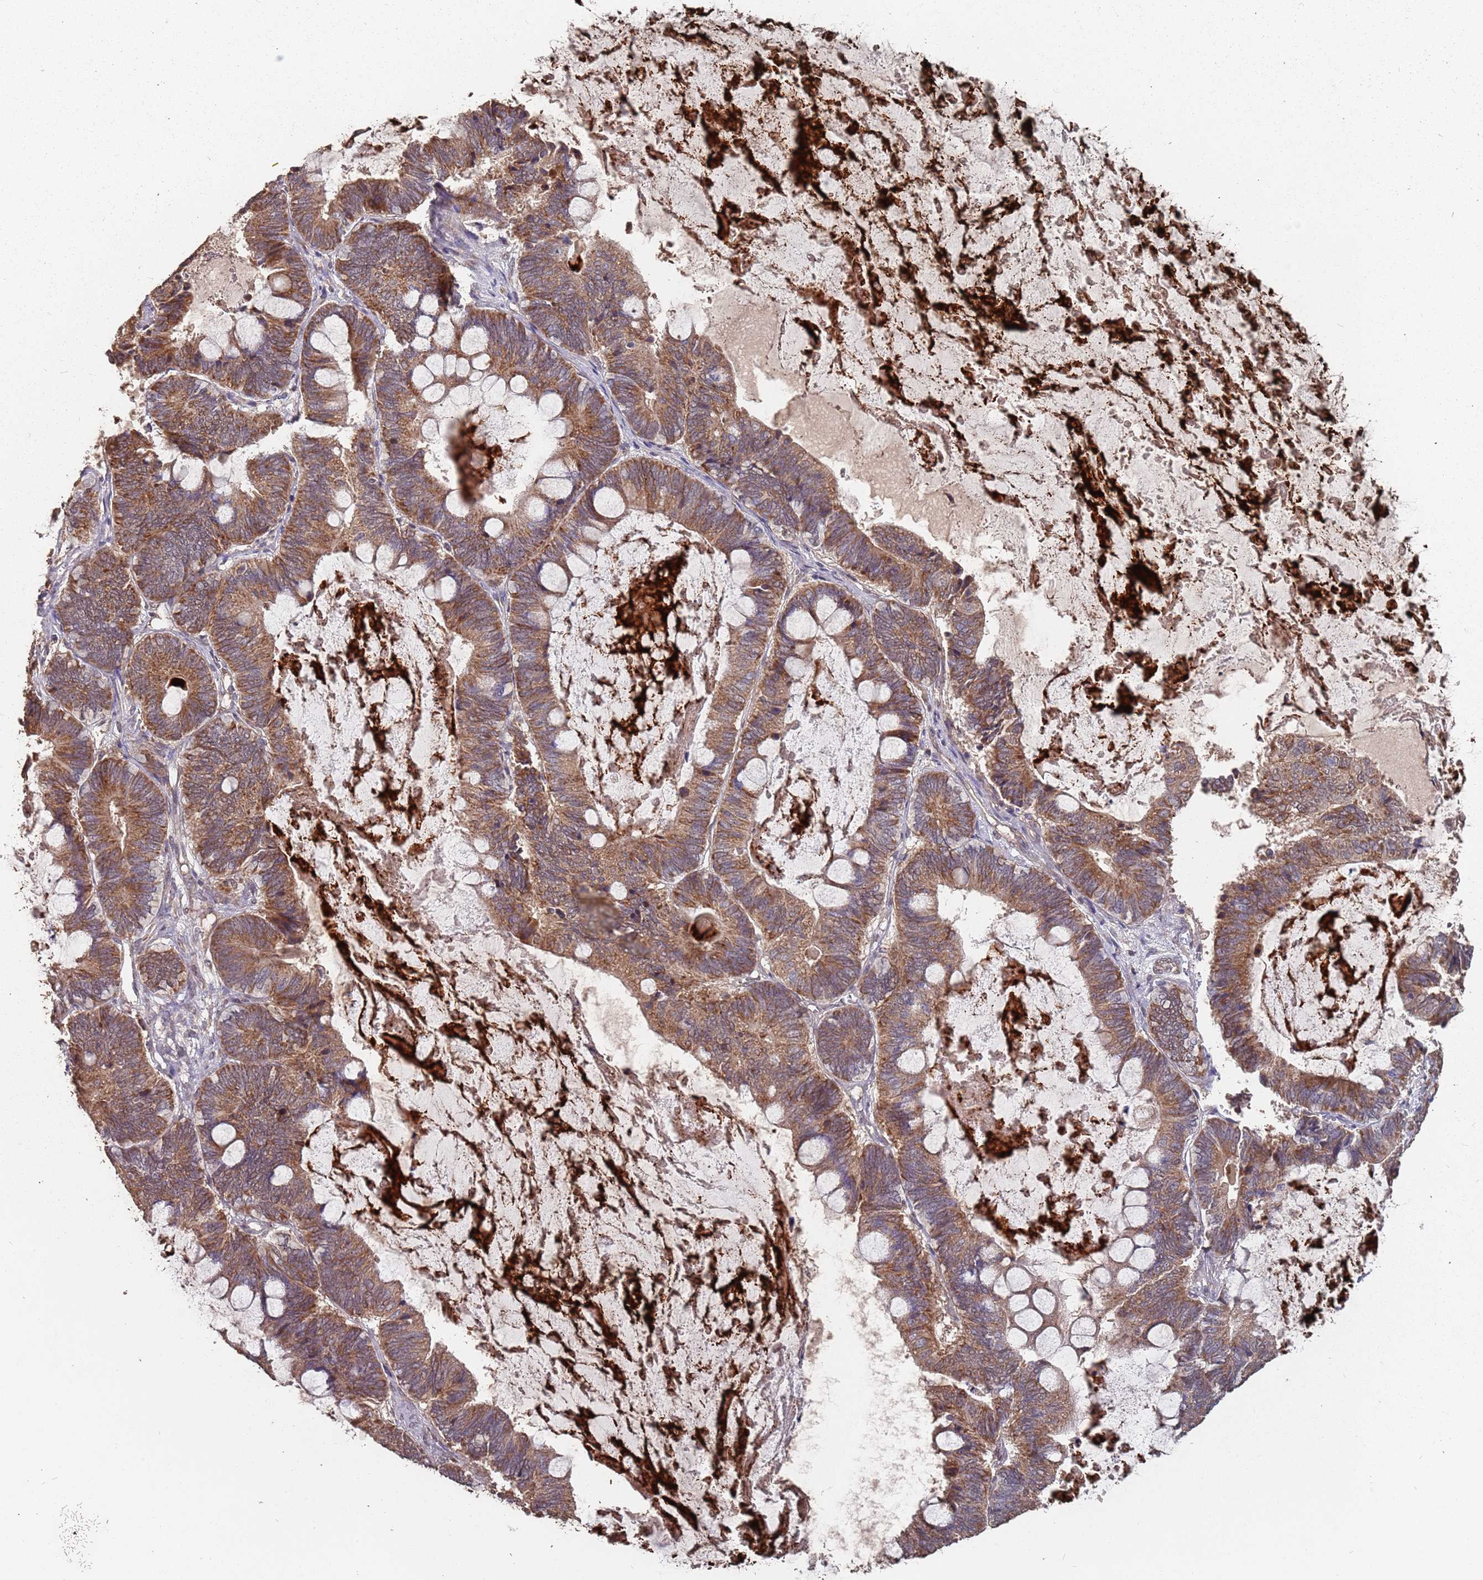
{"staining": {"intensity": "moderate", "quantity": ">75%", "location": "cytoplasmic/membranous"}, "tissue": "ovarian cancer", "cell_type": "Tumor cells", "image_type": "cancer", "snomed": [{"axis": "morphology", "description": "Cystadenocarcinoma, mucinous, NOS"}, {"axis": "topography", "description": "Ovary"}], "caption": "This micrograph shows immunohistochemistry (IHC) staining of ovarian cancer, with medium moderate cytoplasmic/membranous staining in about >75% of tumor cells.", "gene": "PRORP", "patient": {"sex": "female", "age": 61}}